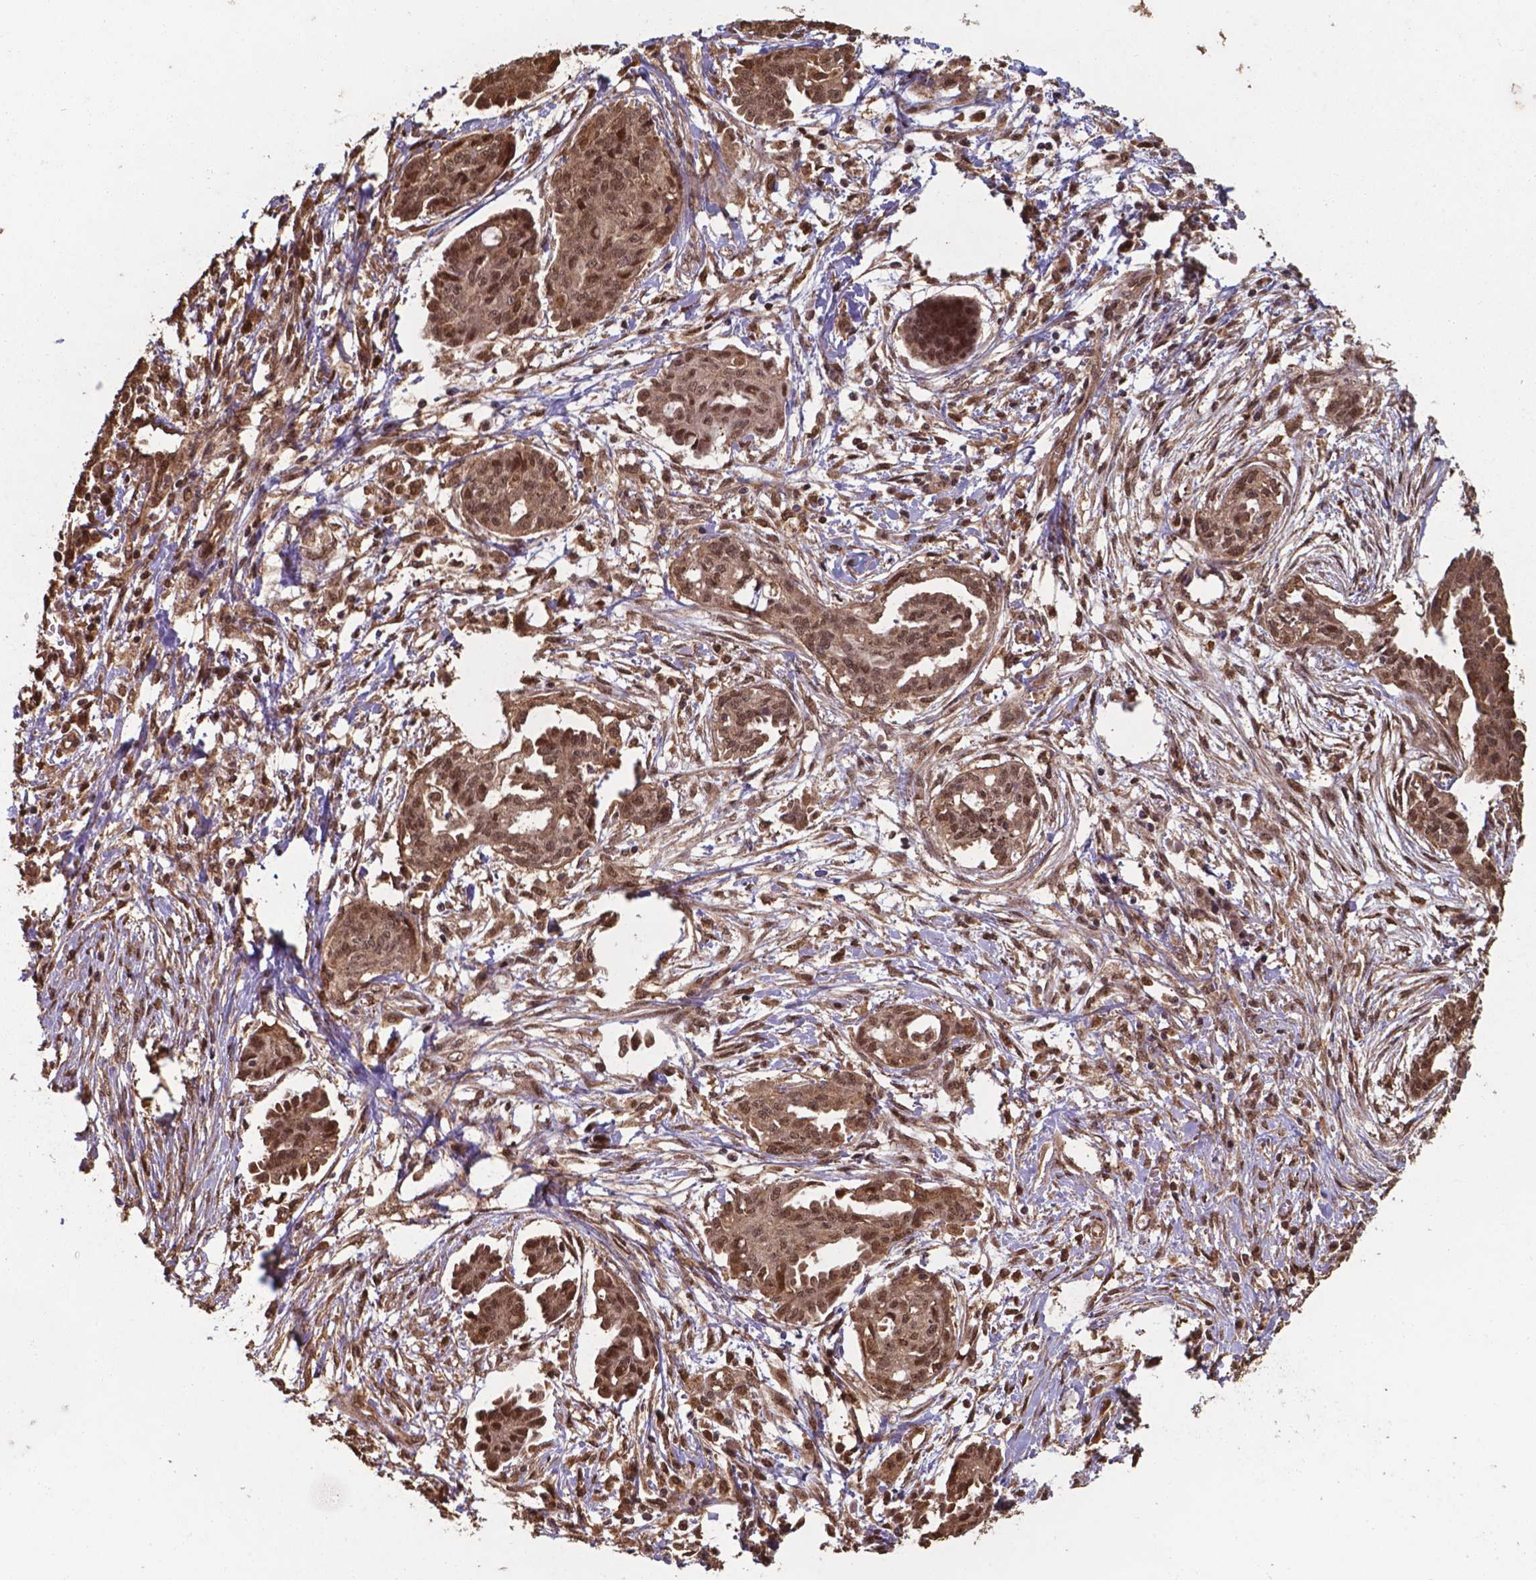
{"staining": {"intensity": "moderate", "quantity": ">75%", "location": "cytoplasmic/membranous,nuclear"}, "tissue": "ovarian cancer", "cell_type": "Tumor cells", "image_type": "cancer", "snomed": [{"axis": "morphology", "description": "Cystadenocarcinoma, serous, NOS"}, {"axis": "topography", "description": "Ovary"}], "caption": "Protein analysis of ovarian cancer tissue reveals moderate cytoplasmic/membranous and nuclear expression in approximately >75% of tumor cells. (DAB = brown stain, brightfield microscopy at high magnification).", "gene": "CHP2", "patient": {"sex": "female", "age": 71}}